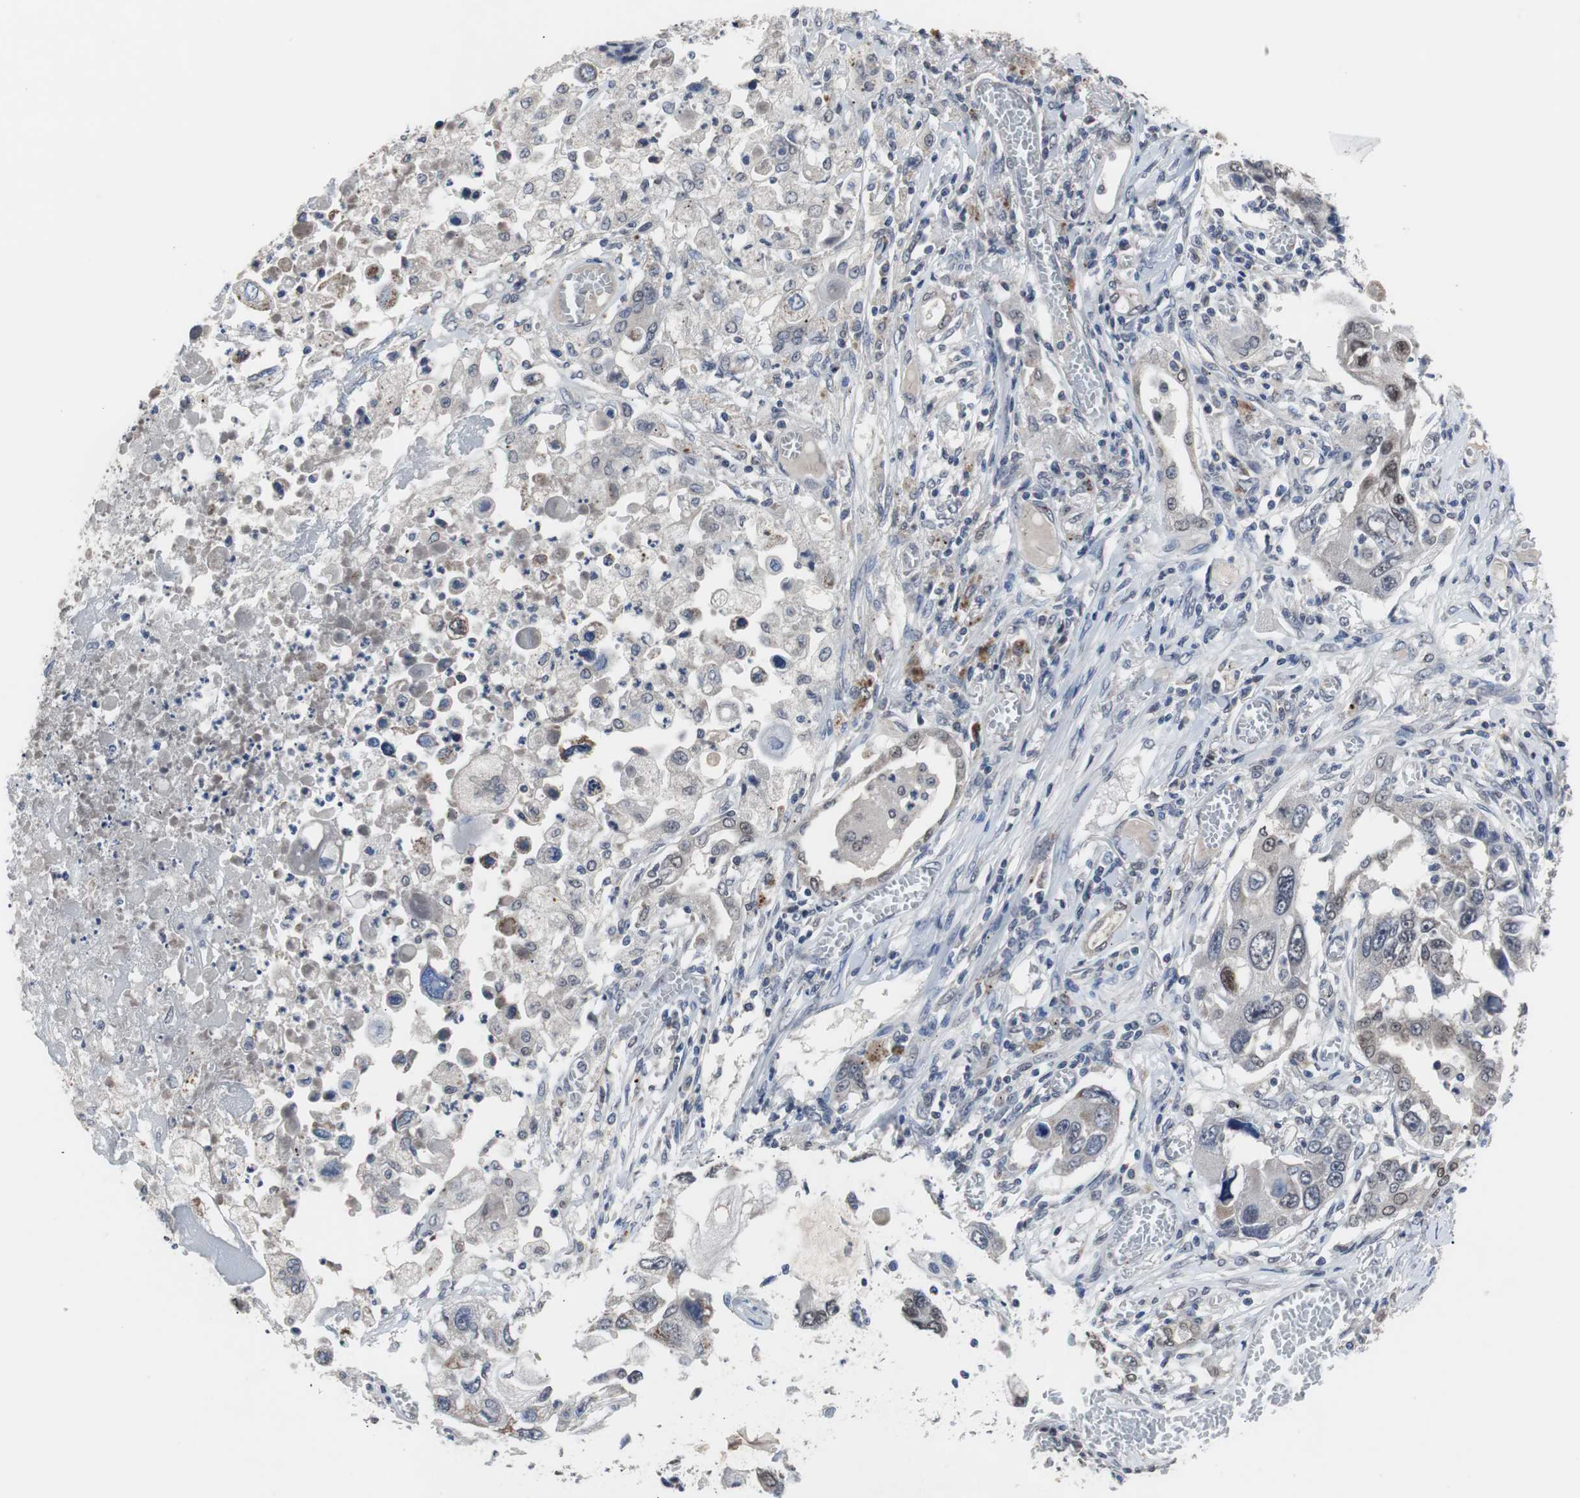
{"staining": {"intensity": "negative", "quantity": "none", "location": "none"}, "tissue": "lung cancer", "cell_type": "Tumor cells", "image_type": "cancer", "snomed": [{"axis": "morphology", "description": "Squamous cell carcinoma, NOS"}, {"axis": "topography", "description": "Lung"}], "caption": "IHC micrograph of neoplastic tissue: human squamous cell carcinoma (lung) stained with DAB exhibits no significant protein staining in tumor cells.", "gene": "RBM47", "patient": {"sex": "male", "age": 71}}